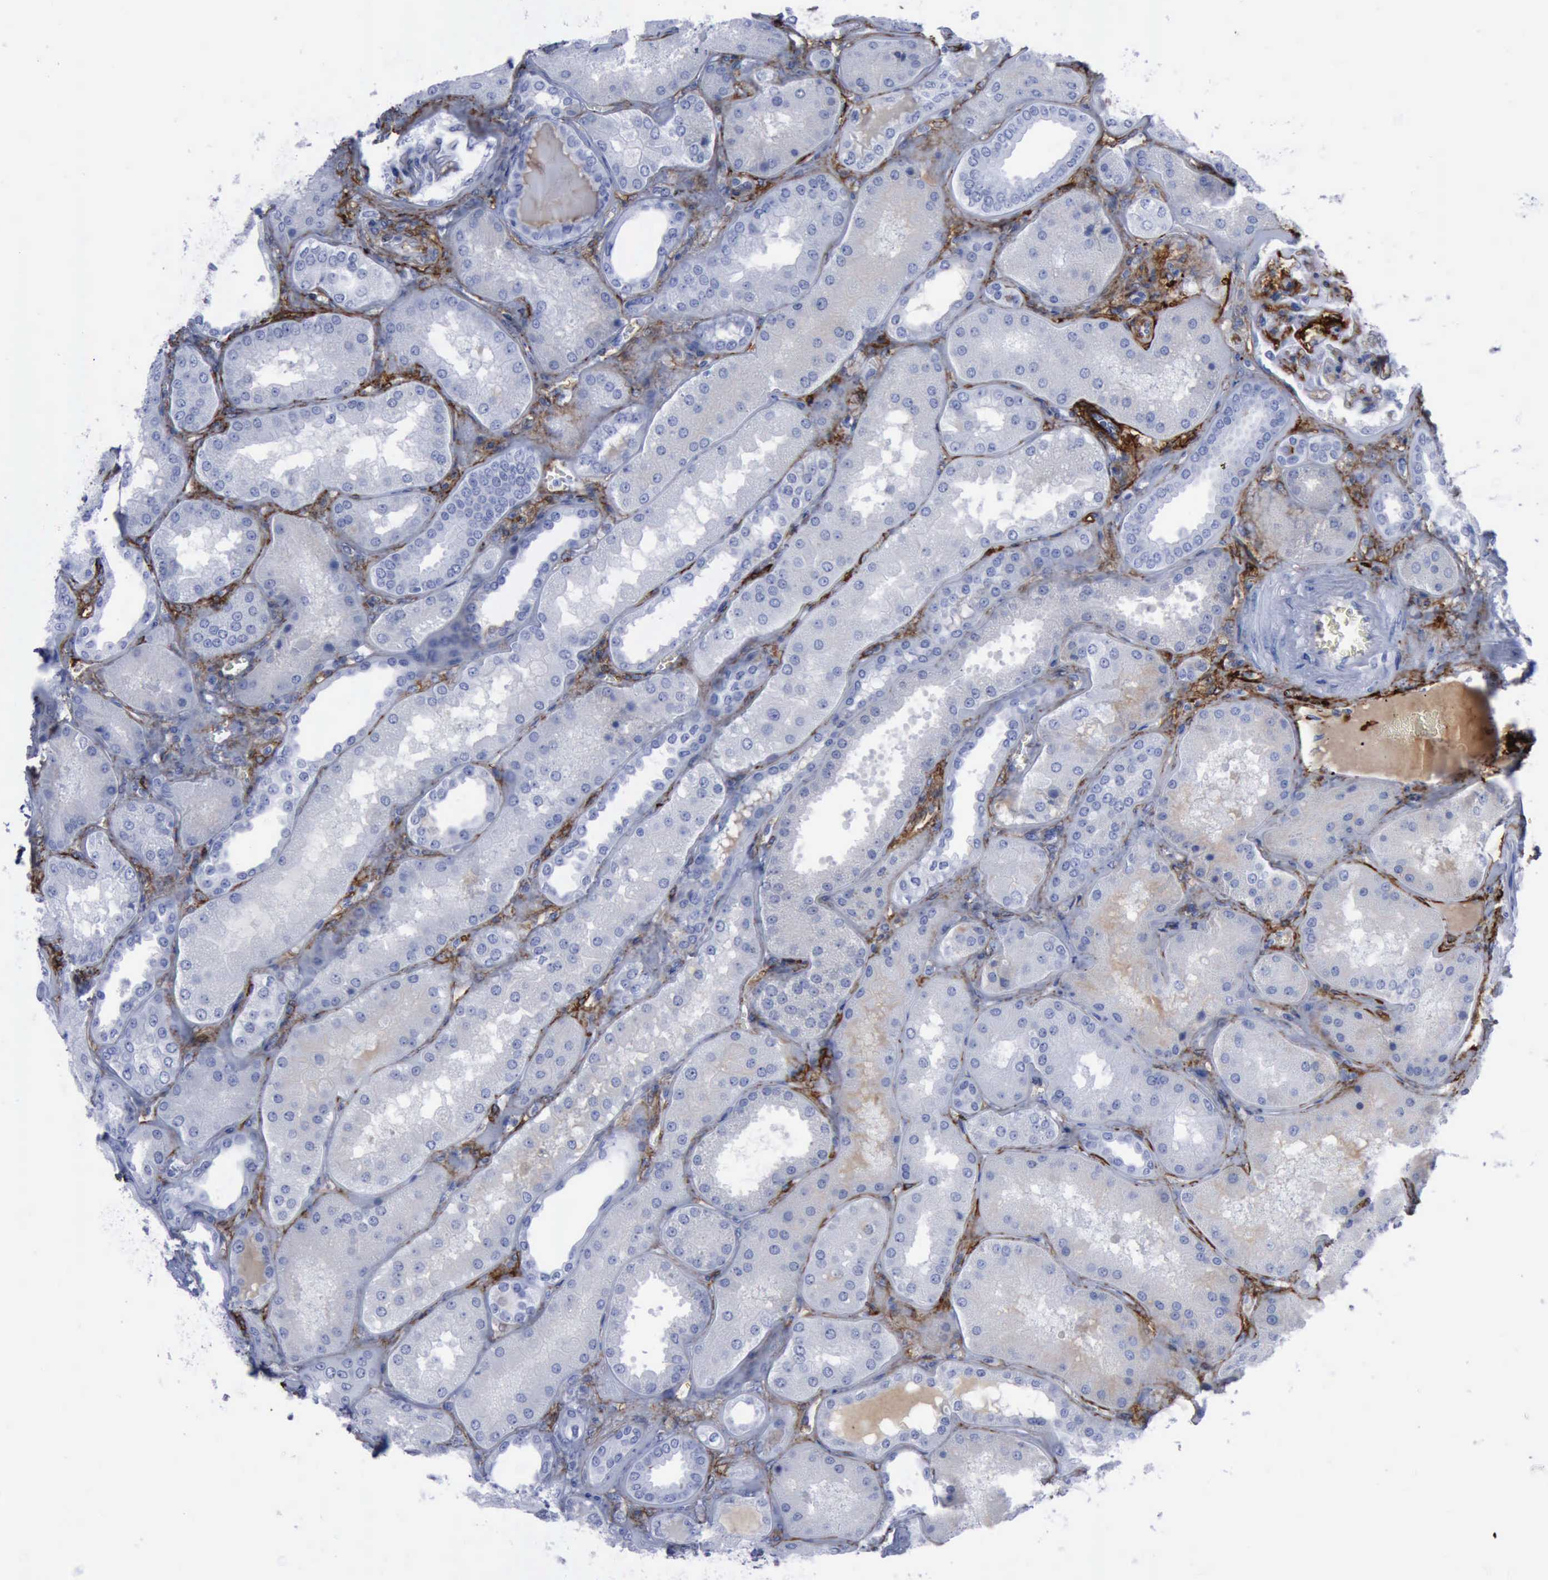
{"staining": {"intensity": "strong", "quantity": "<25%", "location": "cytoplasmic/membranous"}, "tissue": "kidney", "cell_type": "Cells in glomeruli", "image_type": "normal", "snomed": [{"axis": "morphology", "description": "Normal tissue, NOS"}, {"axis": "topography", "description": "Kidney"}], "caption": "A high-resolution histopathology image shows immunohistochemistry staining of normal kidney, which exhibits strong cytoplasmic/membranous expression in approximately <25% of cells in glomeruli. (IHC, brightfield microscopy, high magnification).", "gene": "NGFR", "patient": {"sex": "female", "age": 56}}